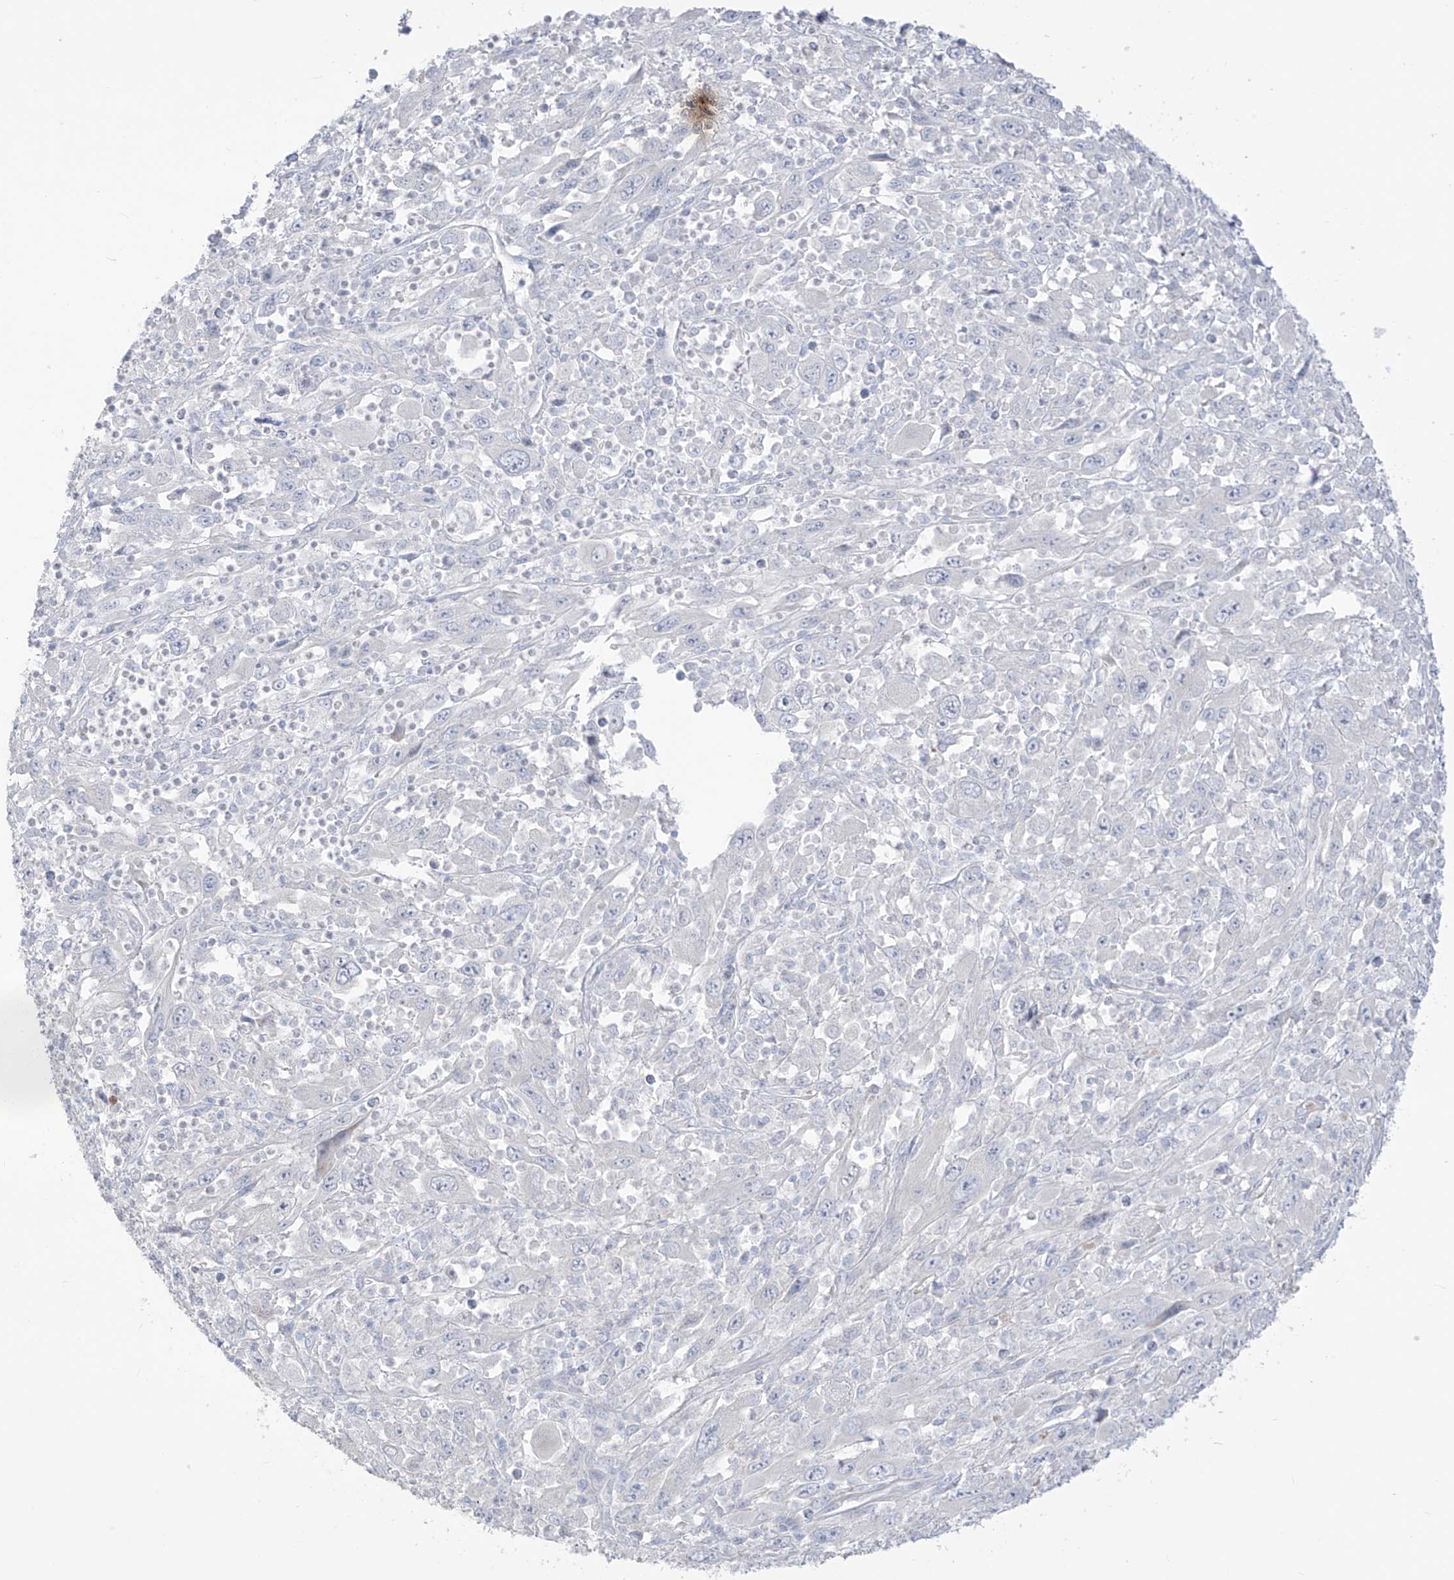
{"staining": {"intensity": "negative", "quantity": "none", "location": "none"}, "tissue": "melanoma", "cell_type": "Tumor cells", "image_type": "cancer", "snomed": [{"axis": "morphology", "description": "Malignant melanoma, Metastatic site"}, {"axis": "topography", "description": "Skin"}], "caption": "High magnification brightfield microscopy of melanoma stained with DAB (3,3'-diaminobenzidine) (brown) and counterstained with hematoxylin (blue): tumor cells show no significant expression.", "gene": "ASPRV1", "patient": {"sex": "female", "age": 56}}